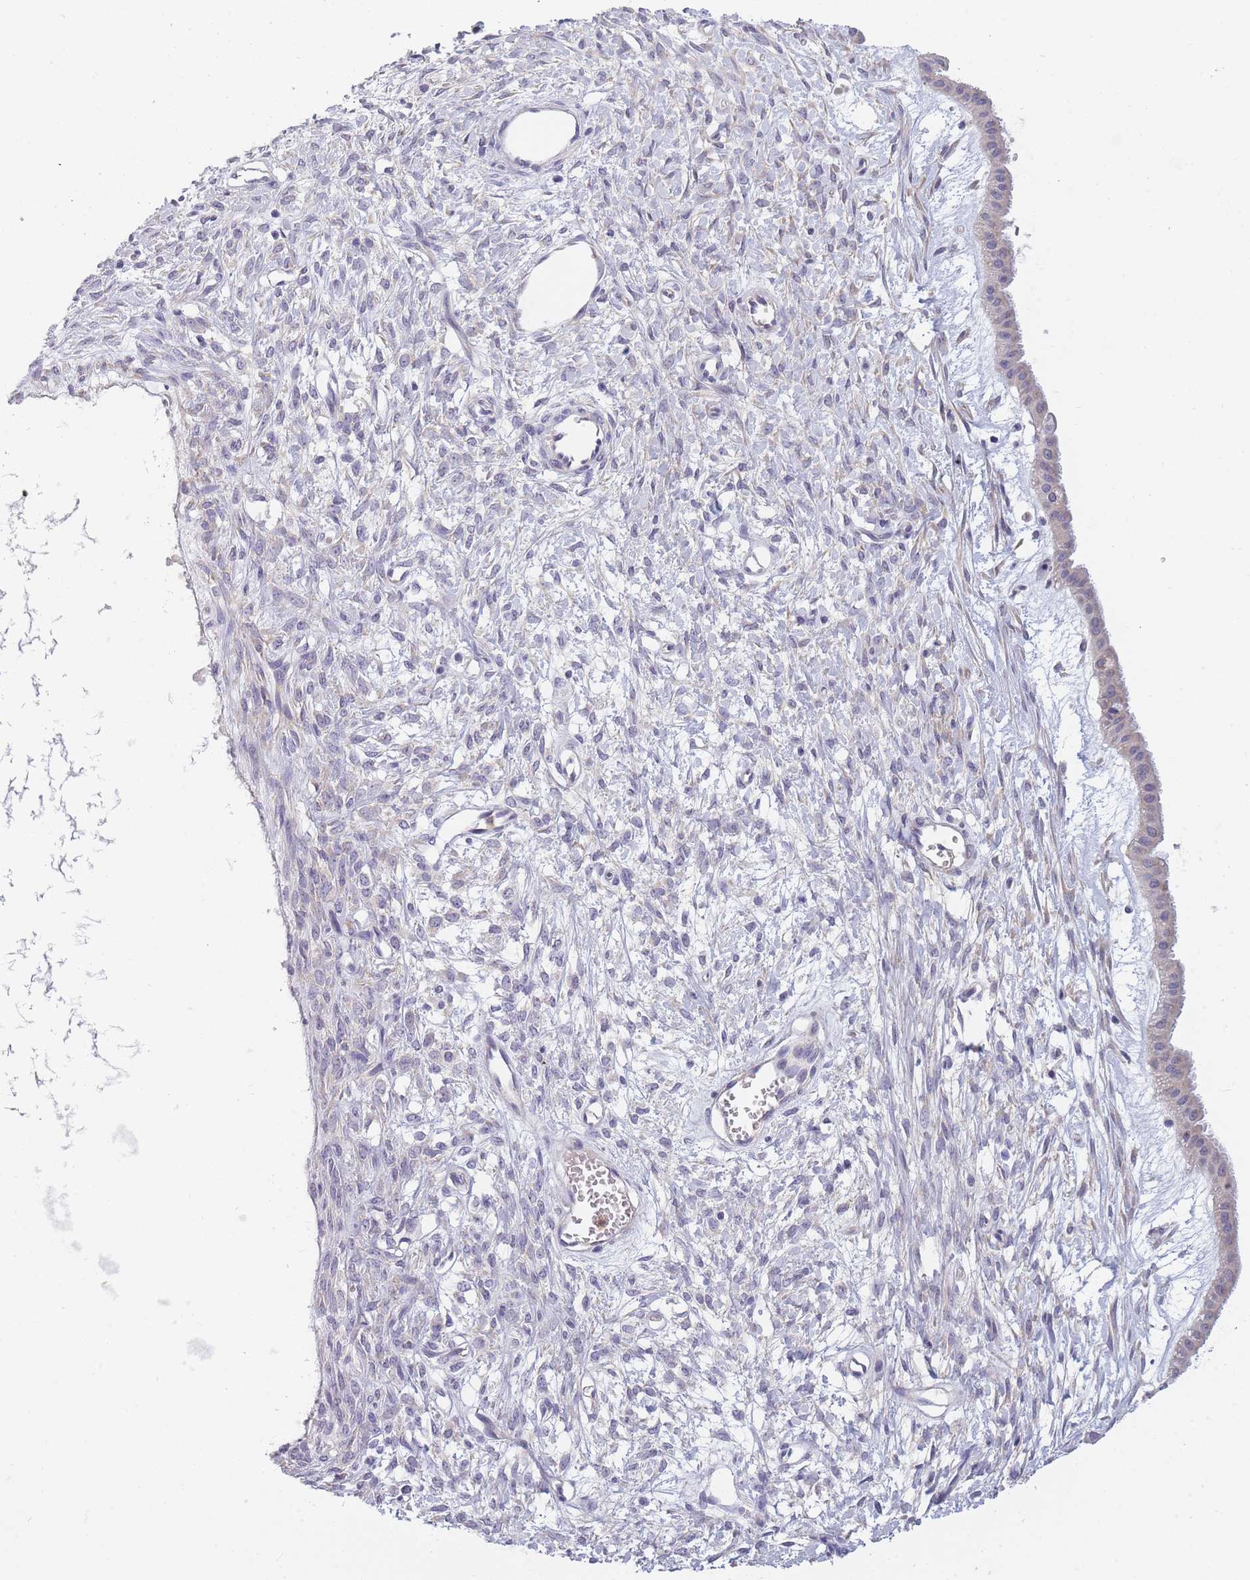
{"staining": {"intensity": "weak", "quantity": "<25%", "location": "cytoplasmic/membranous"}, "tissue": "ovarian cancer", "cell_type": "Tumor cells", "image_type": "cancer", "snomed": [{"axis": "morphology", "description": "Cystadenocarcinoma, mucinous, NOS"}, {"axis": "topography", "description": "Ovary"}], "caption": "Histopathology image shows no significant protein expression in tumor cells of ovarian mucinous cystadenocarcinoma.", "gene": "NDUFAF6", "patient": {"sex": "female", "age": 73}}